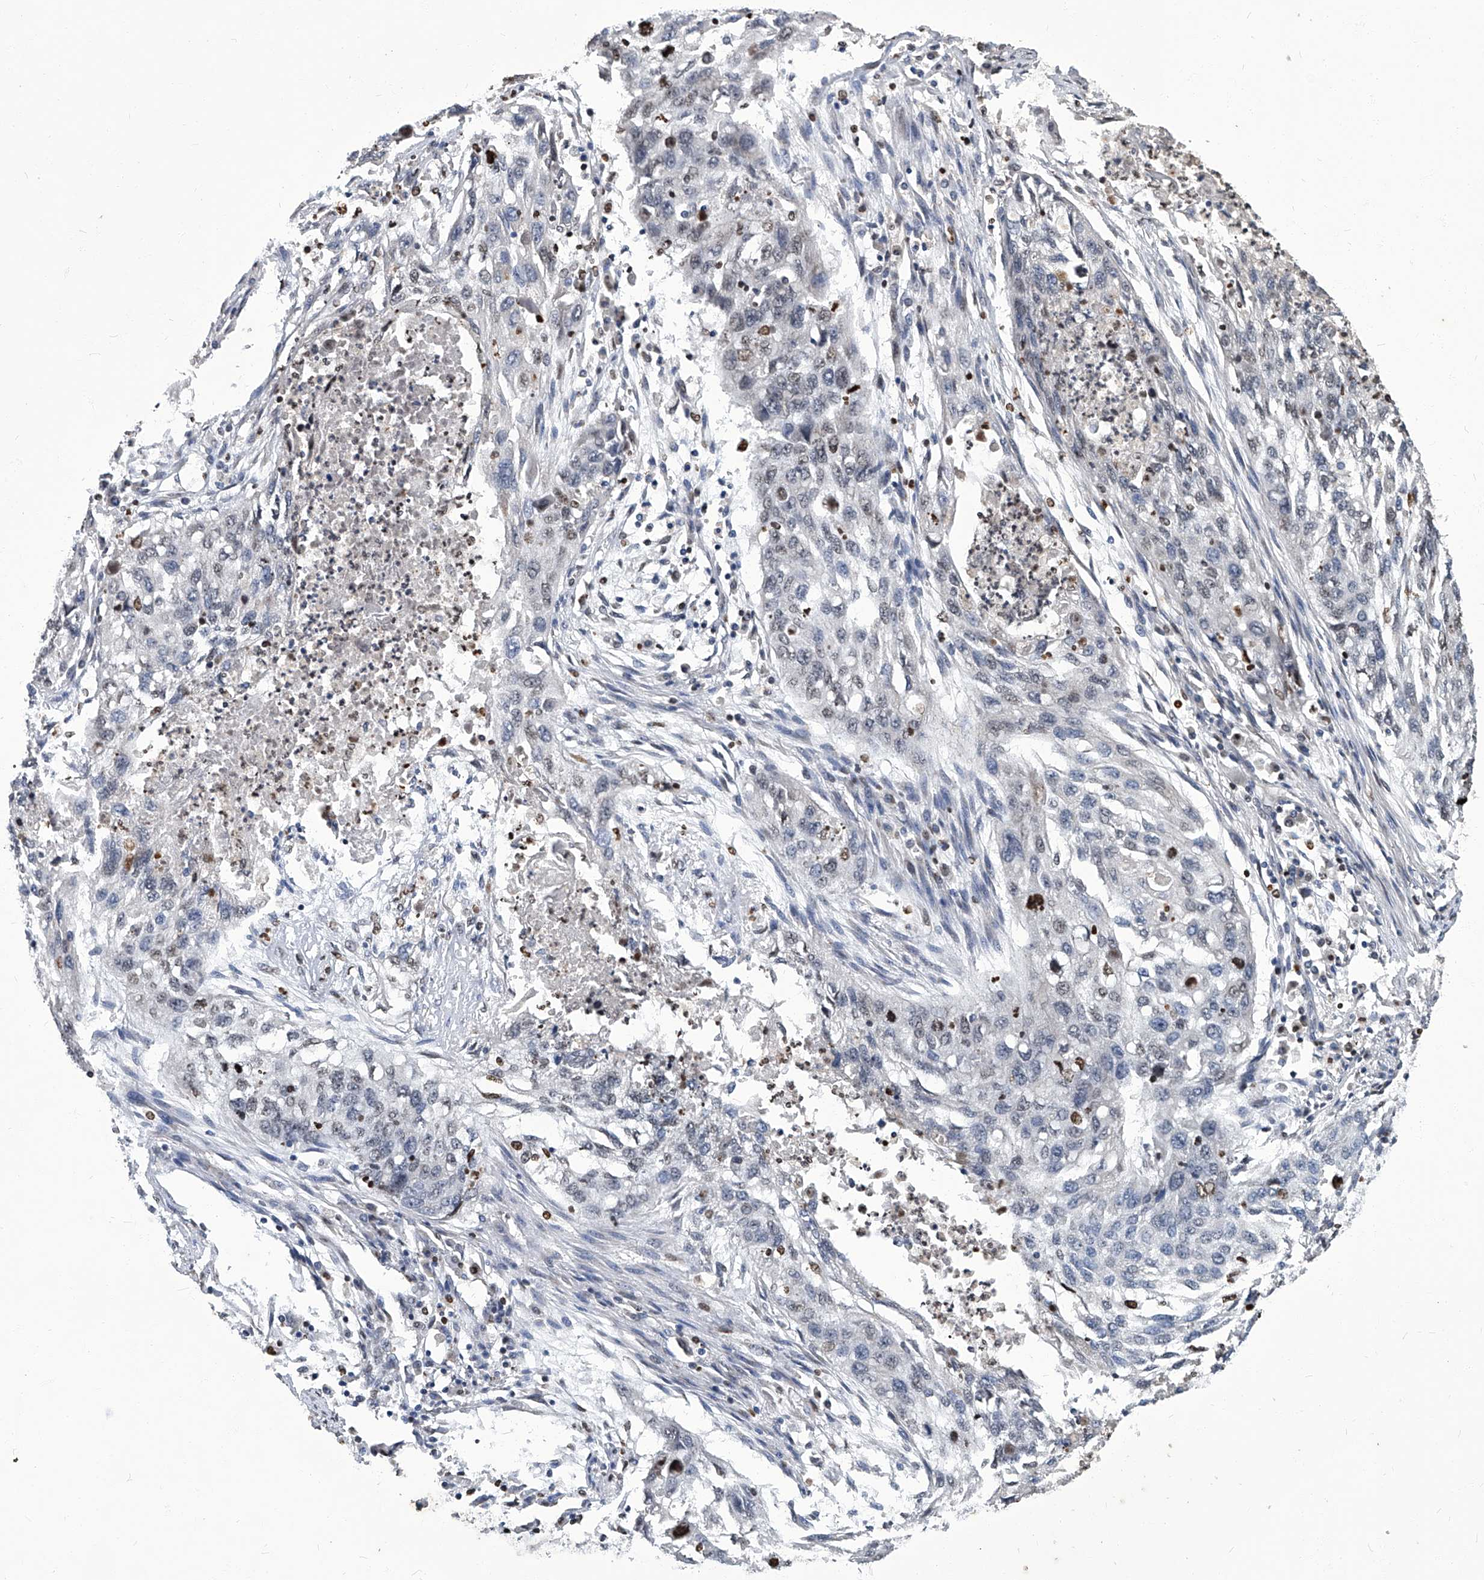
{"staining": {"intensity": "negative", "quantity": "none", "location": "none"}, "tissue": "lung cancer", "cell_type": "Tumor cells", "image_type": "cancer", "snomed": [{"axis": "morphology", "description": "Squamous cell carcinoma, NOS"}, {"axis": "topography", "description": "Lung"}], "caption": "High magnification brightfield microscopy of lung squamous cell carcinoma stained with DAB (brown) and counterstained with hematoxylin (blue): tumor cells show no significant staining. (Brightfield microscopy of DAB immunohistochemistry (IHC) at high magnification).", "gene": "TGFBR1", "patient": {"sex": "female", "age": 63}}